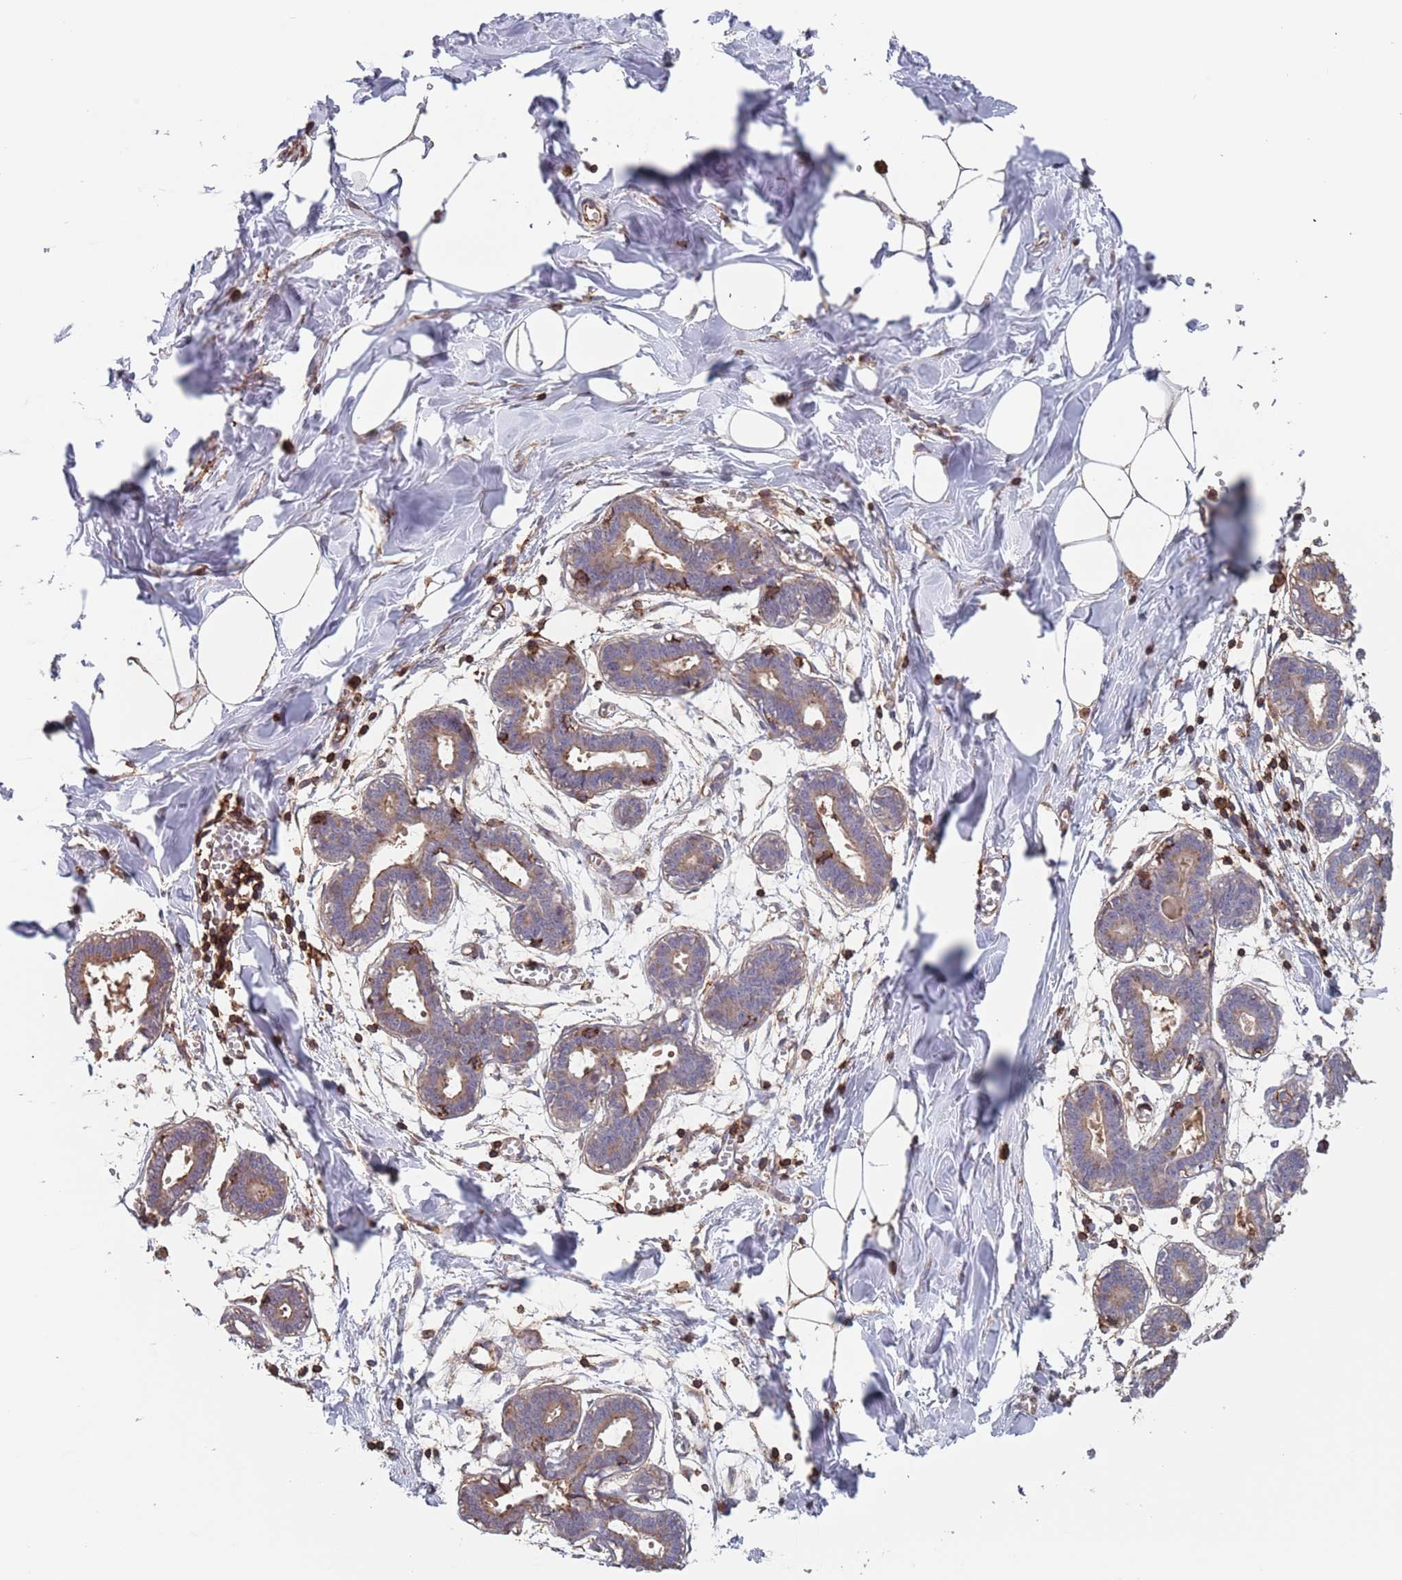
{"staining": {"intensity": "negative", "quantity": "none", "location": "none"}, "tissue": "breast", "cell_type": "Adipocytes", "image_type": "normal", "snomed": [{"axis": "morphology", "description": "Normal tissue, NOS"}, {"axis": "topography", "description": "Breast"}], "caption": "High power microscopy photomicrograph of an immunohistochemistry (IHC) image of unremarkable breast, revealing no significant positivity in adipocytes.", "gene": "RNF144A", "patient": {"sex": "female", "age": 27}}